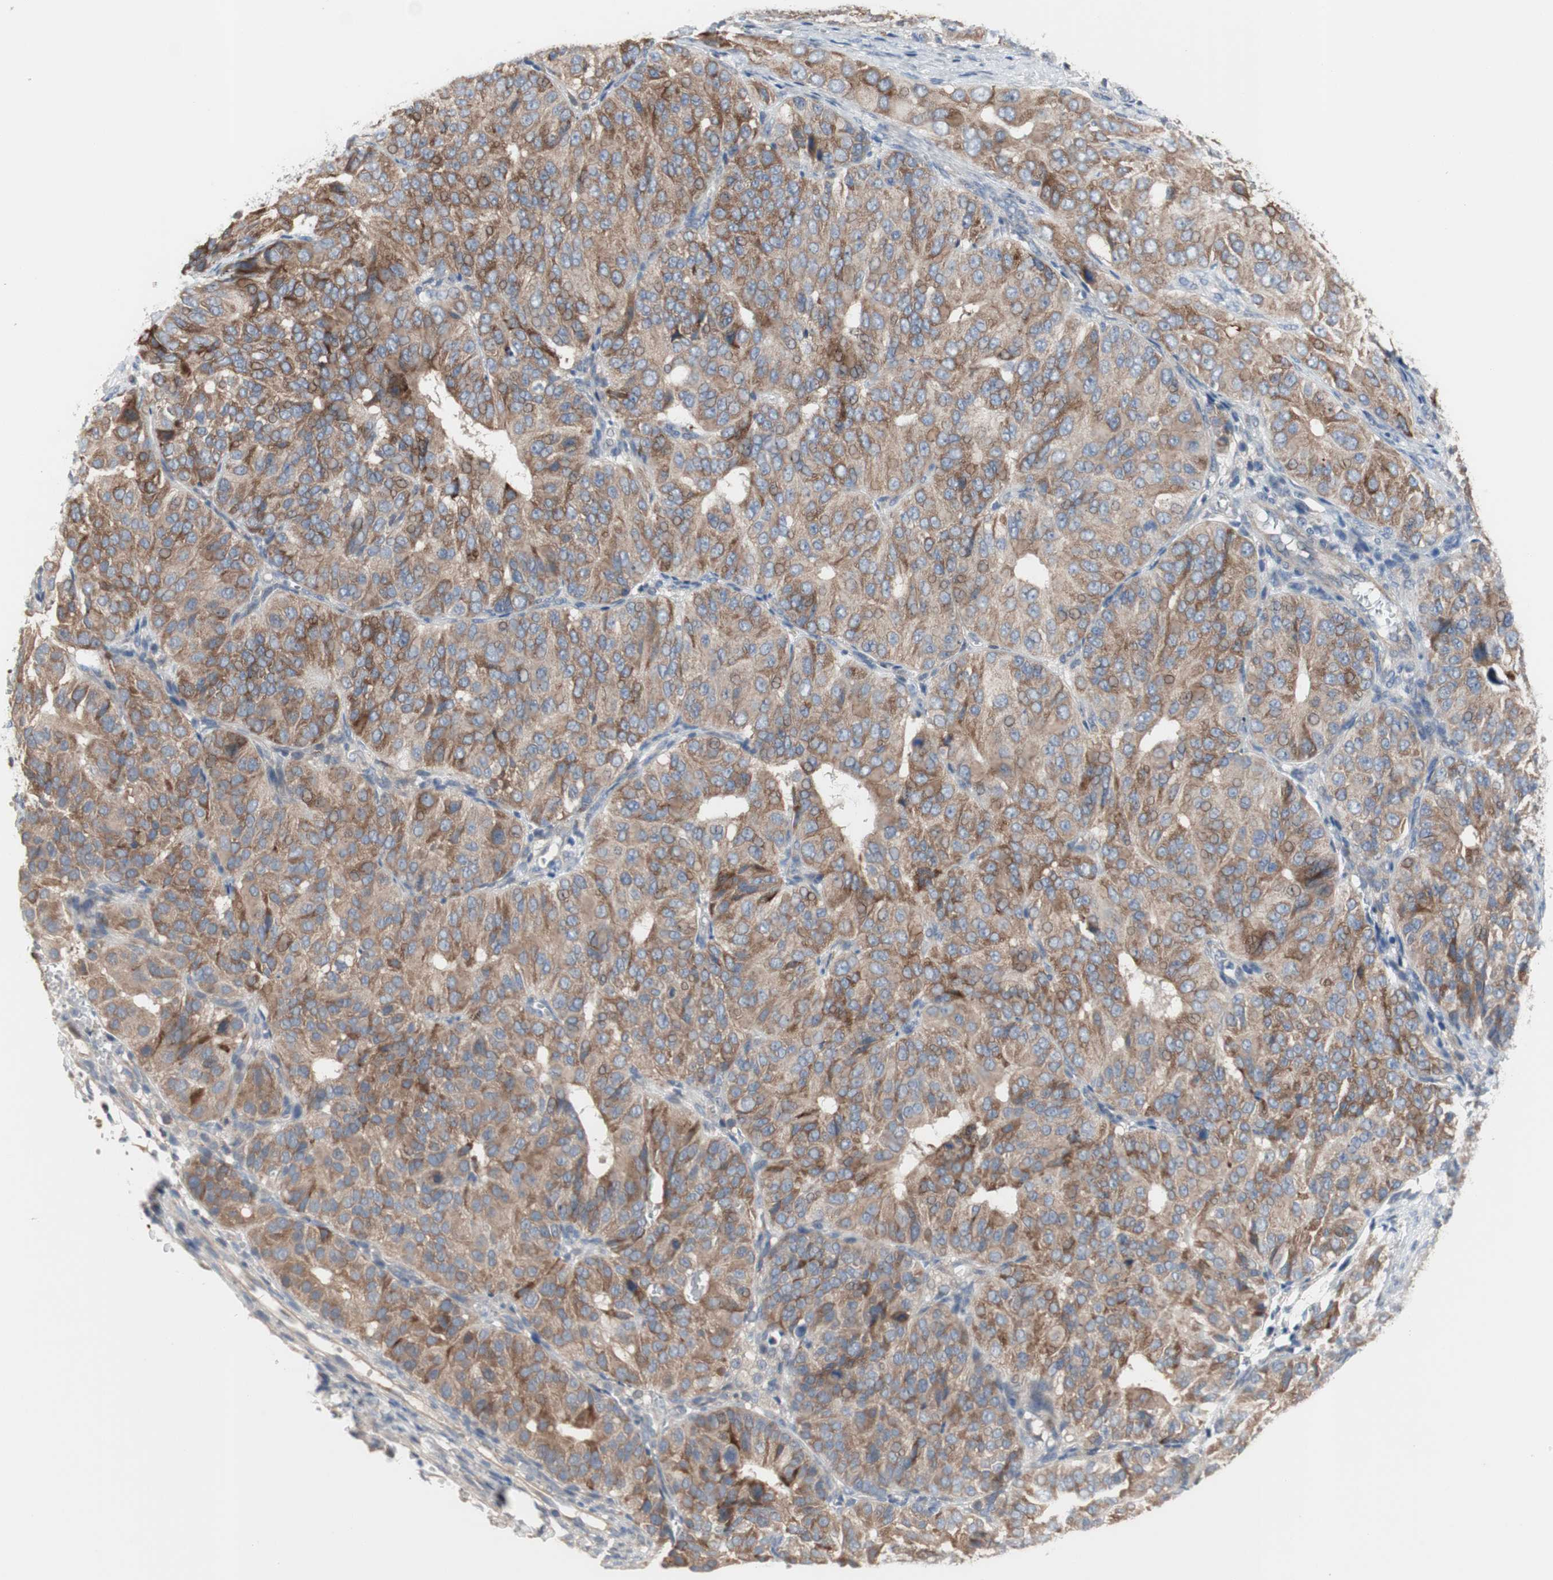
{"staining": {"intensity": "moderate", "quantity": ">75%", "location": "cytoplasmic/membranous"}, "tissue": "ovarian cancer", "cell_type": "Tumor cells", "image_type": "cancer", "snomed": [{"axis": "morphology", "description": "Carcinoma, endometroid"}, {"axis": "topography", "description": "Ovary"}], "caption": "DAB (3,3'-diaminobenzidine) immunohistochemical staining of human endometroid carcinoma (ovarian) exhibits moderate cytoplasmic/membranous protein expression in approximately >75% of tumor cells.", "gene": "TTC14", "patient": {"sex": "female", "age": 51}}